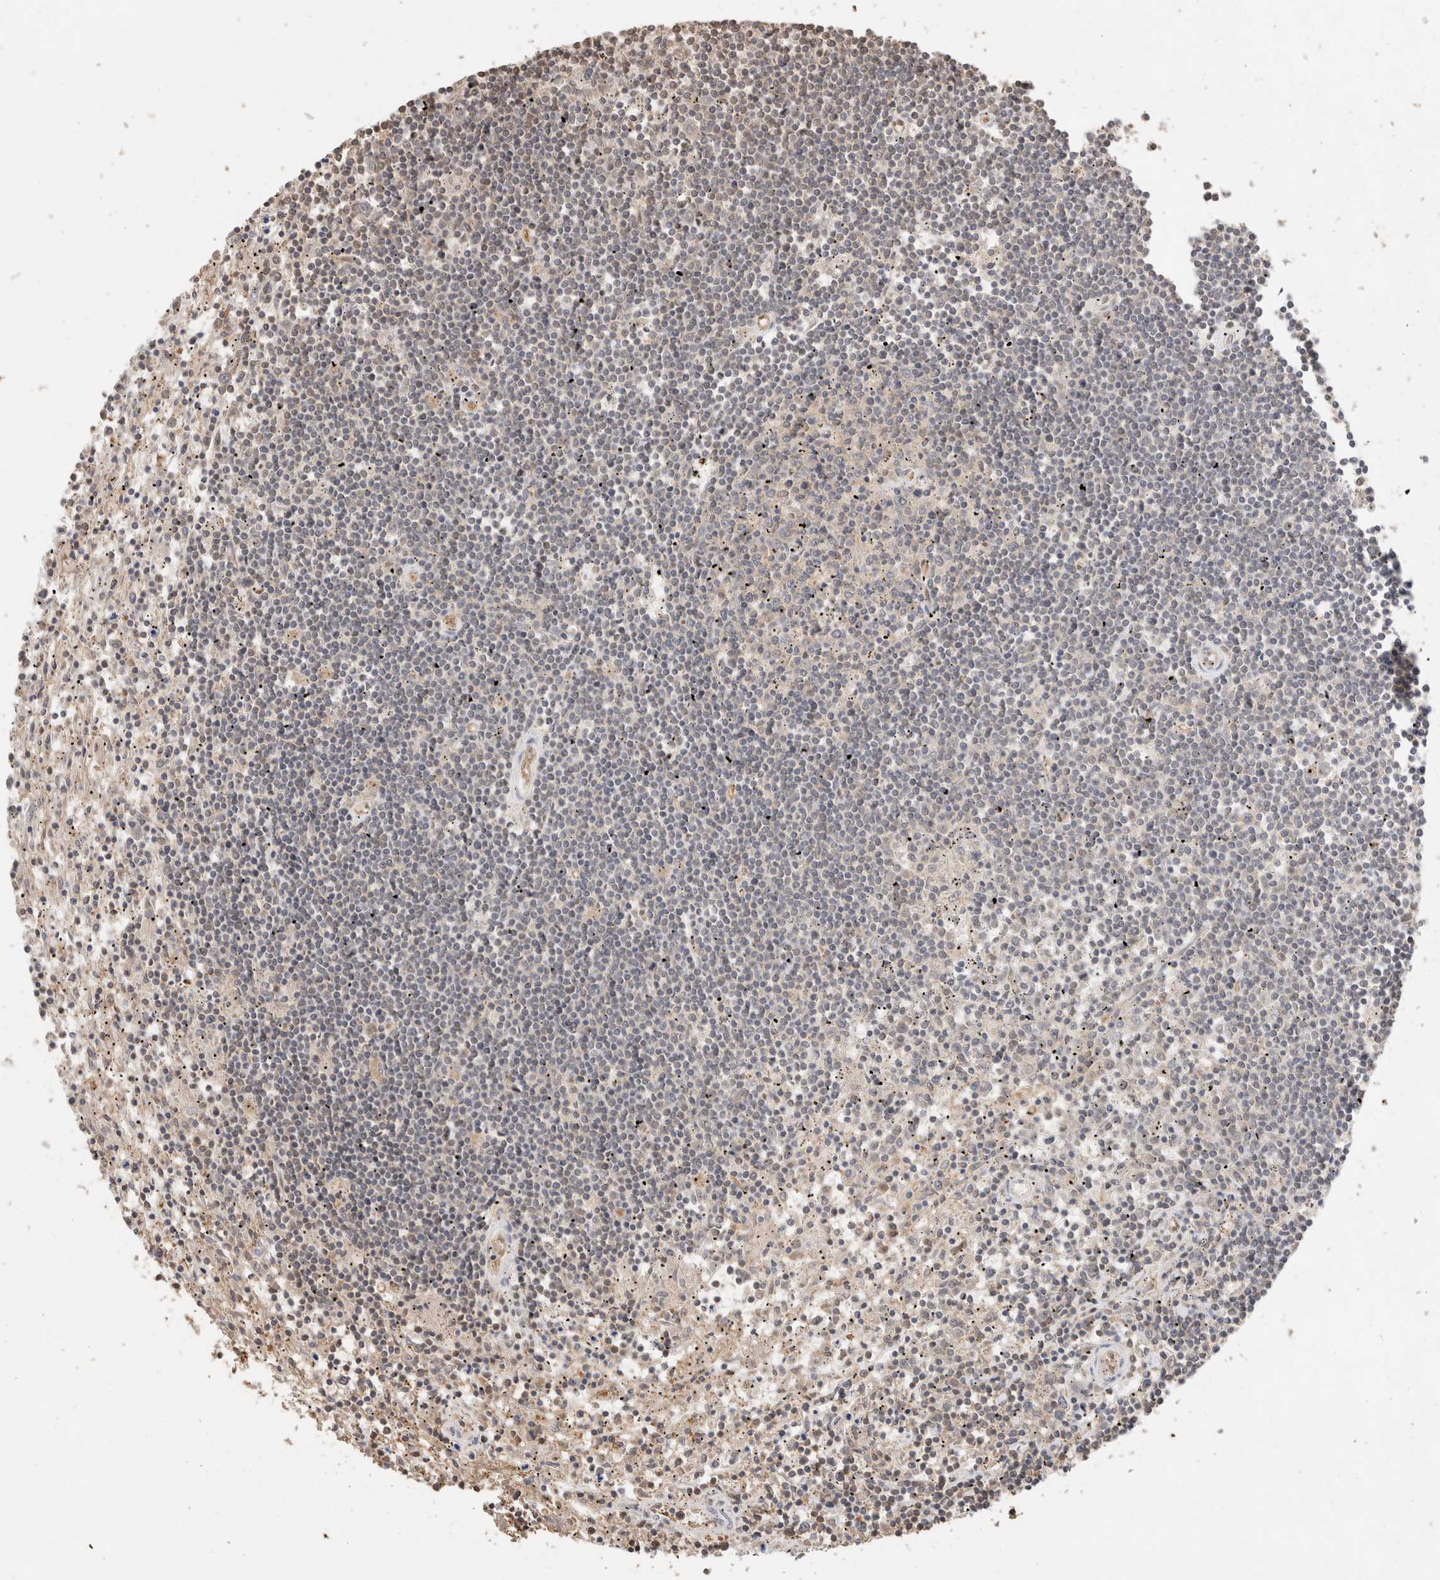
{"staining": {"intensity": "negative", "quantity": "none", "location": "none"}, "tissue": "lymphoma", "cell_type": "Tumor cells", "image_type": "cancer", "snomed": [{"axis": "morphology", "description": "Malignant lymphoma, non-Hodgkin's type, Low grade"}, {"axis": "topography", "description": "Spleen"}], "caption": "This is a image of IHC staining of lymphoma, which shows no positivity in tumor cells.", "gene": "YWHAH", "patient": {"sex": "male", "age": 76}}